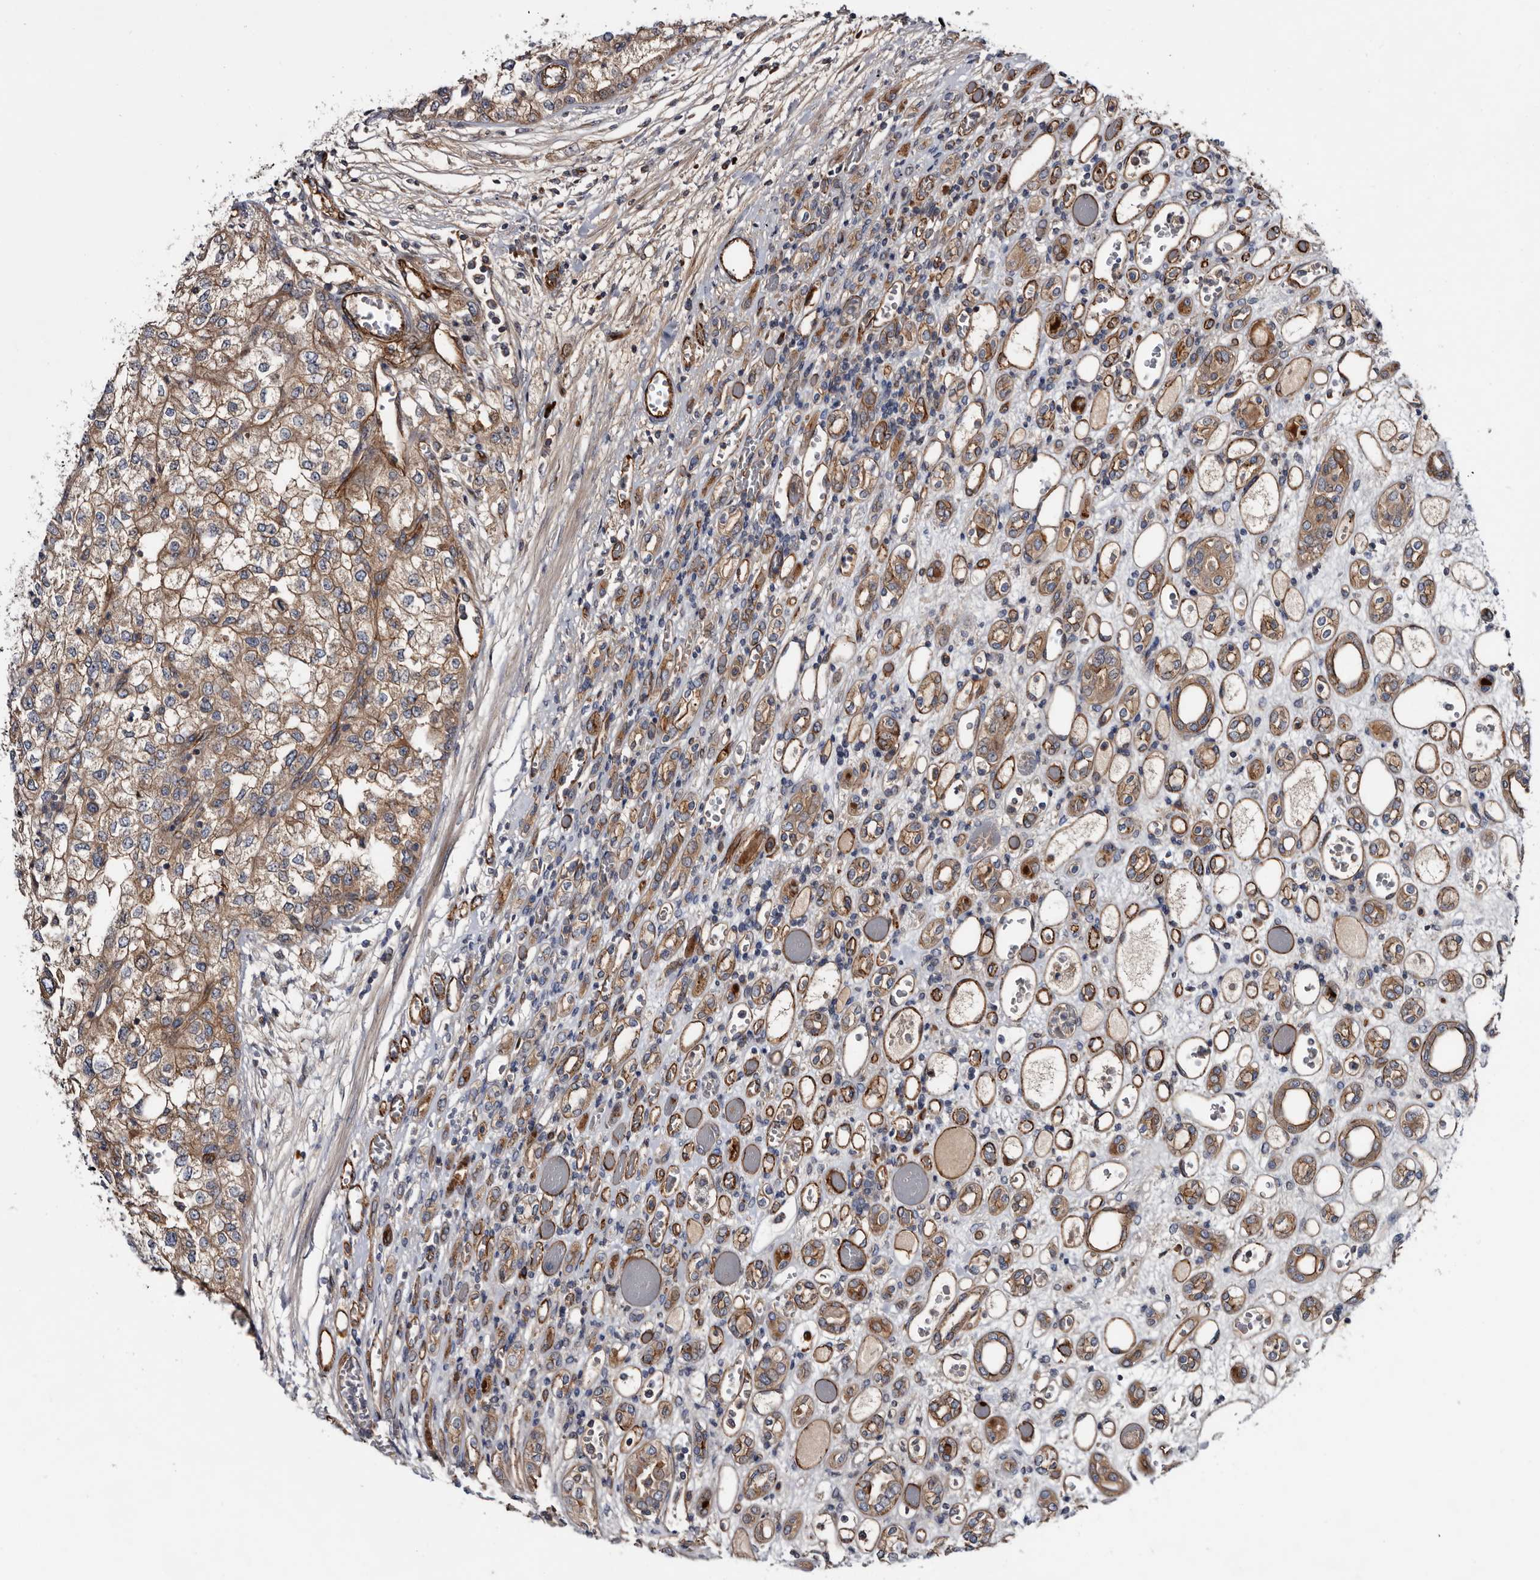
{"staining": {"intensity": "moderate", "quantity": "25%-75%", "location": "cytoplasmic/membranous"}, "tissue": "renal cancer", "cell_type": "Tumor cells", "image_type": "cancer", "snomed": [{"axis": "morphology", "description": "Adenocarcinoma, NOS"}, {"axis": "topography", "description": "Kidney"}], "caption": "Adenocarcinoma (renal) stained for a protein (brown) demonstrates moderate cytoplasmic/membranous positive expression in about 25%-75% of tumor cells.", "gene": "TSPAN17", "patient": {"sex": "female", "age": 54}}